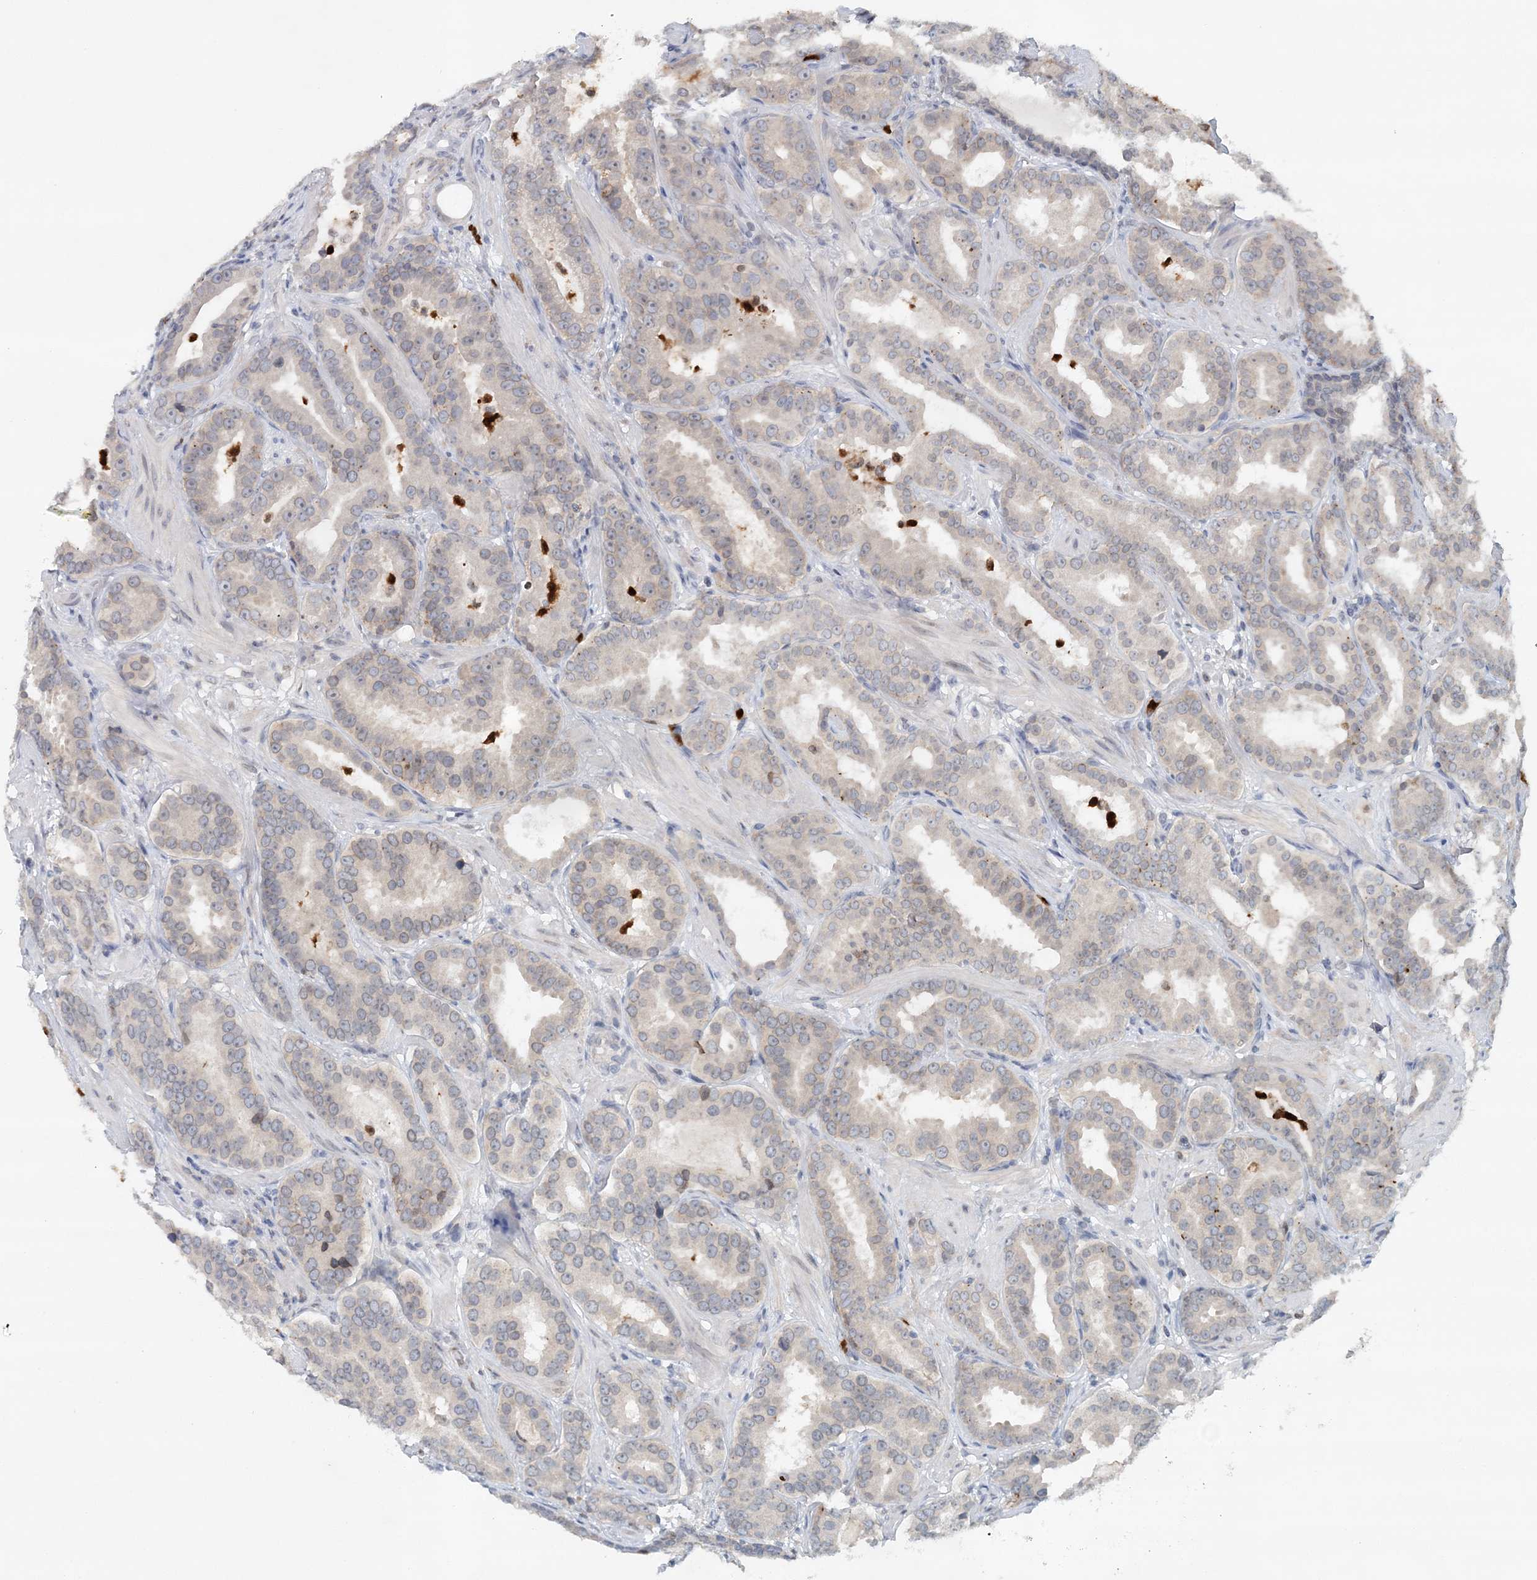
{"staining": {"intensity": "weak", "quantity": "25%-75%", "location": "cytoplasmic/membranous,nuclear"}, "tissue": "prostate cancer", "cell_type": "Tumor cells", "image_type": "cancer", "snomed": [{"axis": "morphology", "description": "Adenocarcinoma, Low grade"}, {"axis": "topography", "description": "Prostate"}], "caption": "Immunohistochemical staining of human prostate cancer (low-grade adenocarcinoma) shows weak cytoplasmic/membranous and nuclear protein positivity in approximately 25%-75% of tumor cells. Using DAB (3,3'-diaminobenzidine) (brown) and hematoxylin (blue) stains, captured at high magnification using brightfield microscopy.", "gene": "NUP54", "patient": {"sex": "male", "age": 59}}